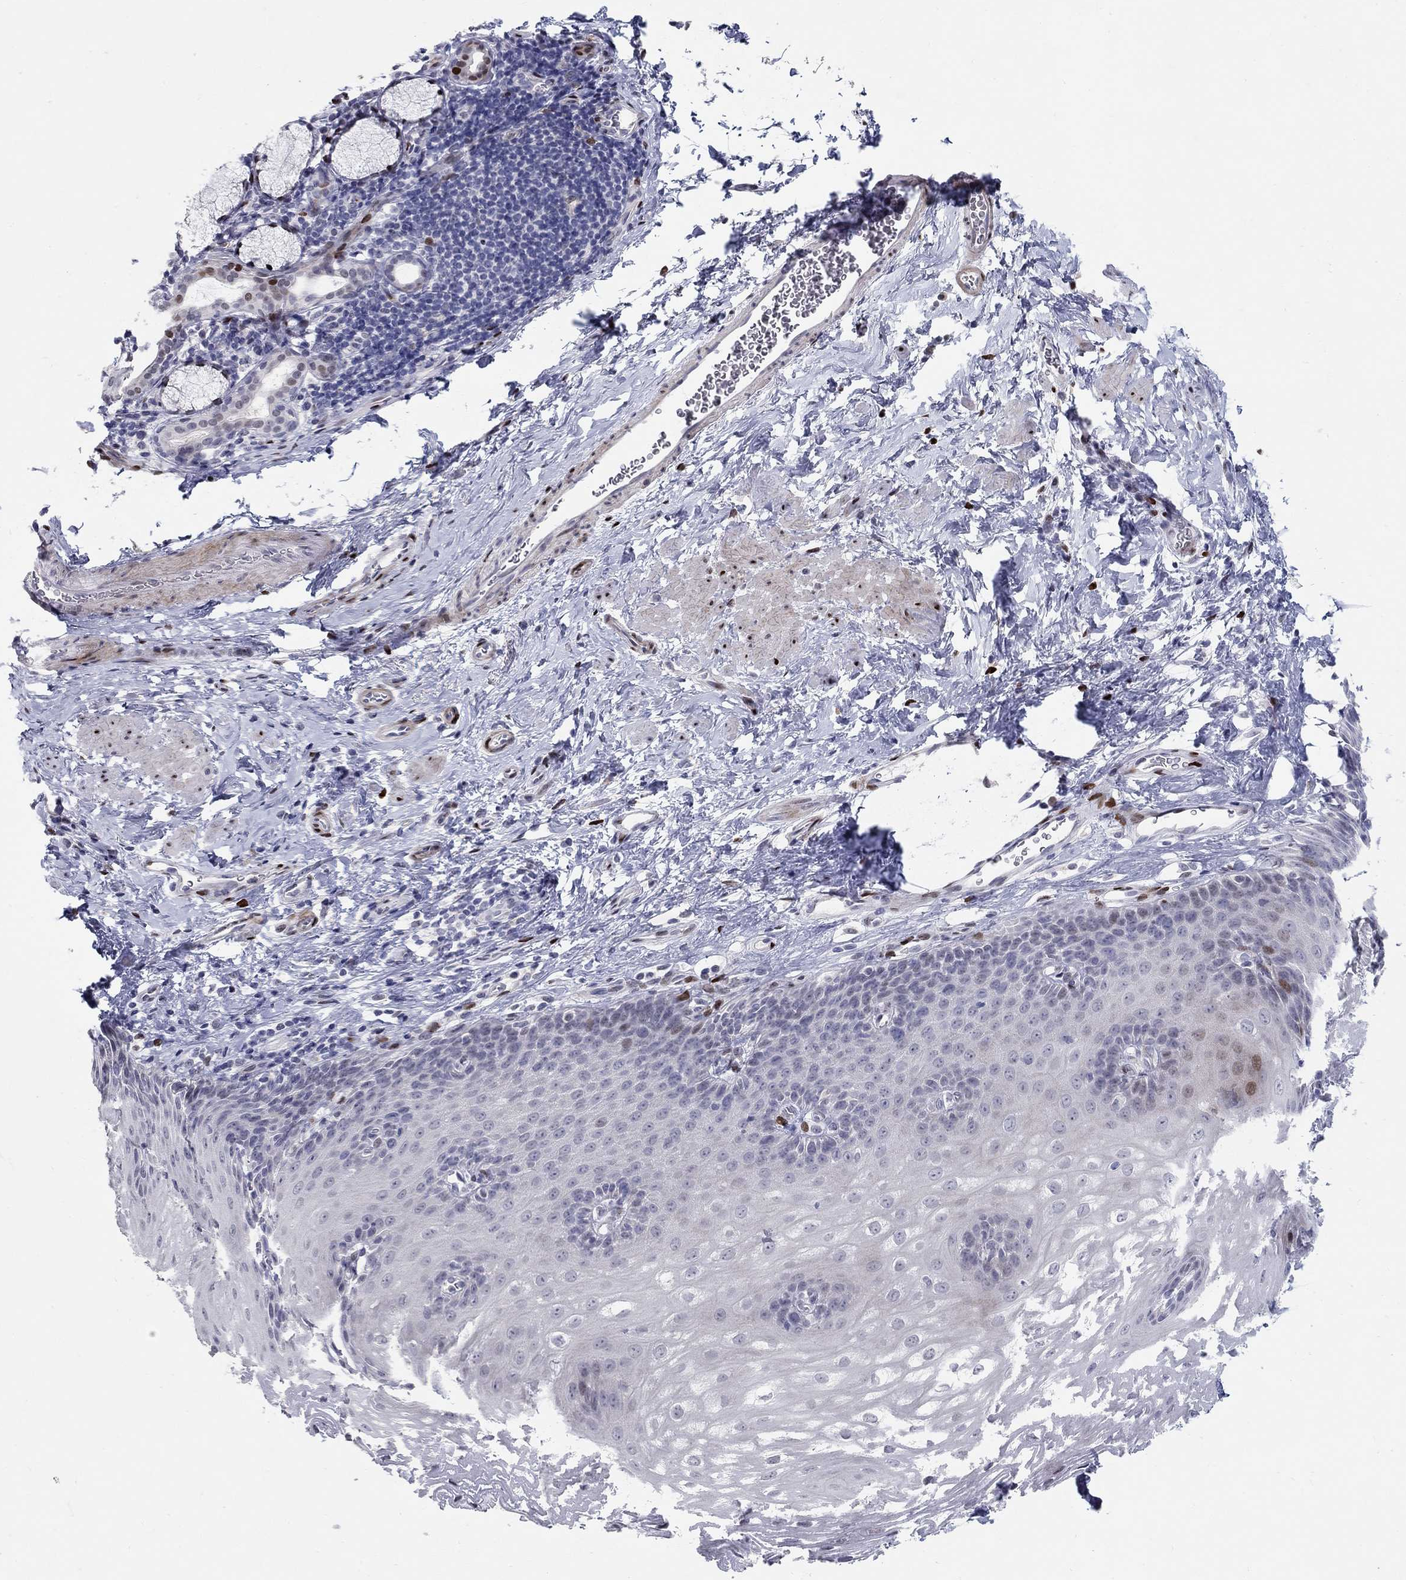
{"staining": {"intensity": "negative", "quantity": "none", "location": "none"}, "tissue": "esophagus", "cell_type": "Squamous epithelial cells", "image_type": "normal", "snomed": [{"axis": "morphology", "description": "Normal tissue, NOS"}, {"axis": "topography", "description": "Esophagus"}], "caption": "High power microscopy histopathology image of an IHC histopathology image of unremarkable esophagus, revealing no significant staining in squamous epithelial cells.", "gene": "RAPGEF5", "patient": {"sex": "male", "age": 64}}